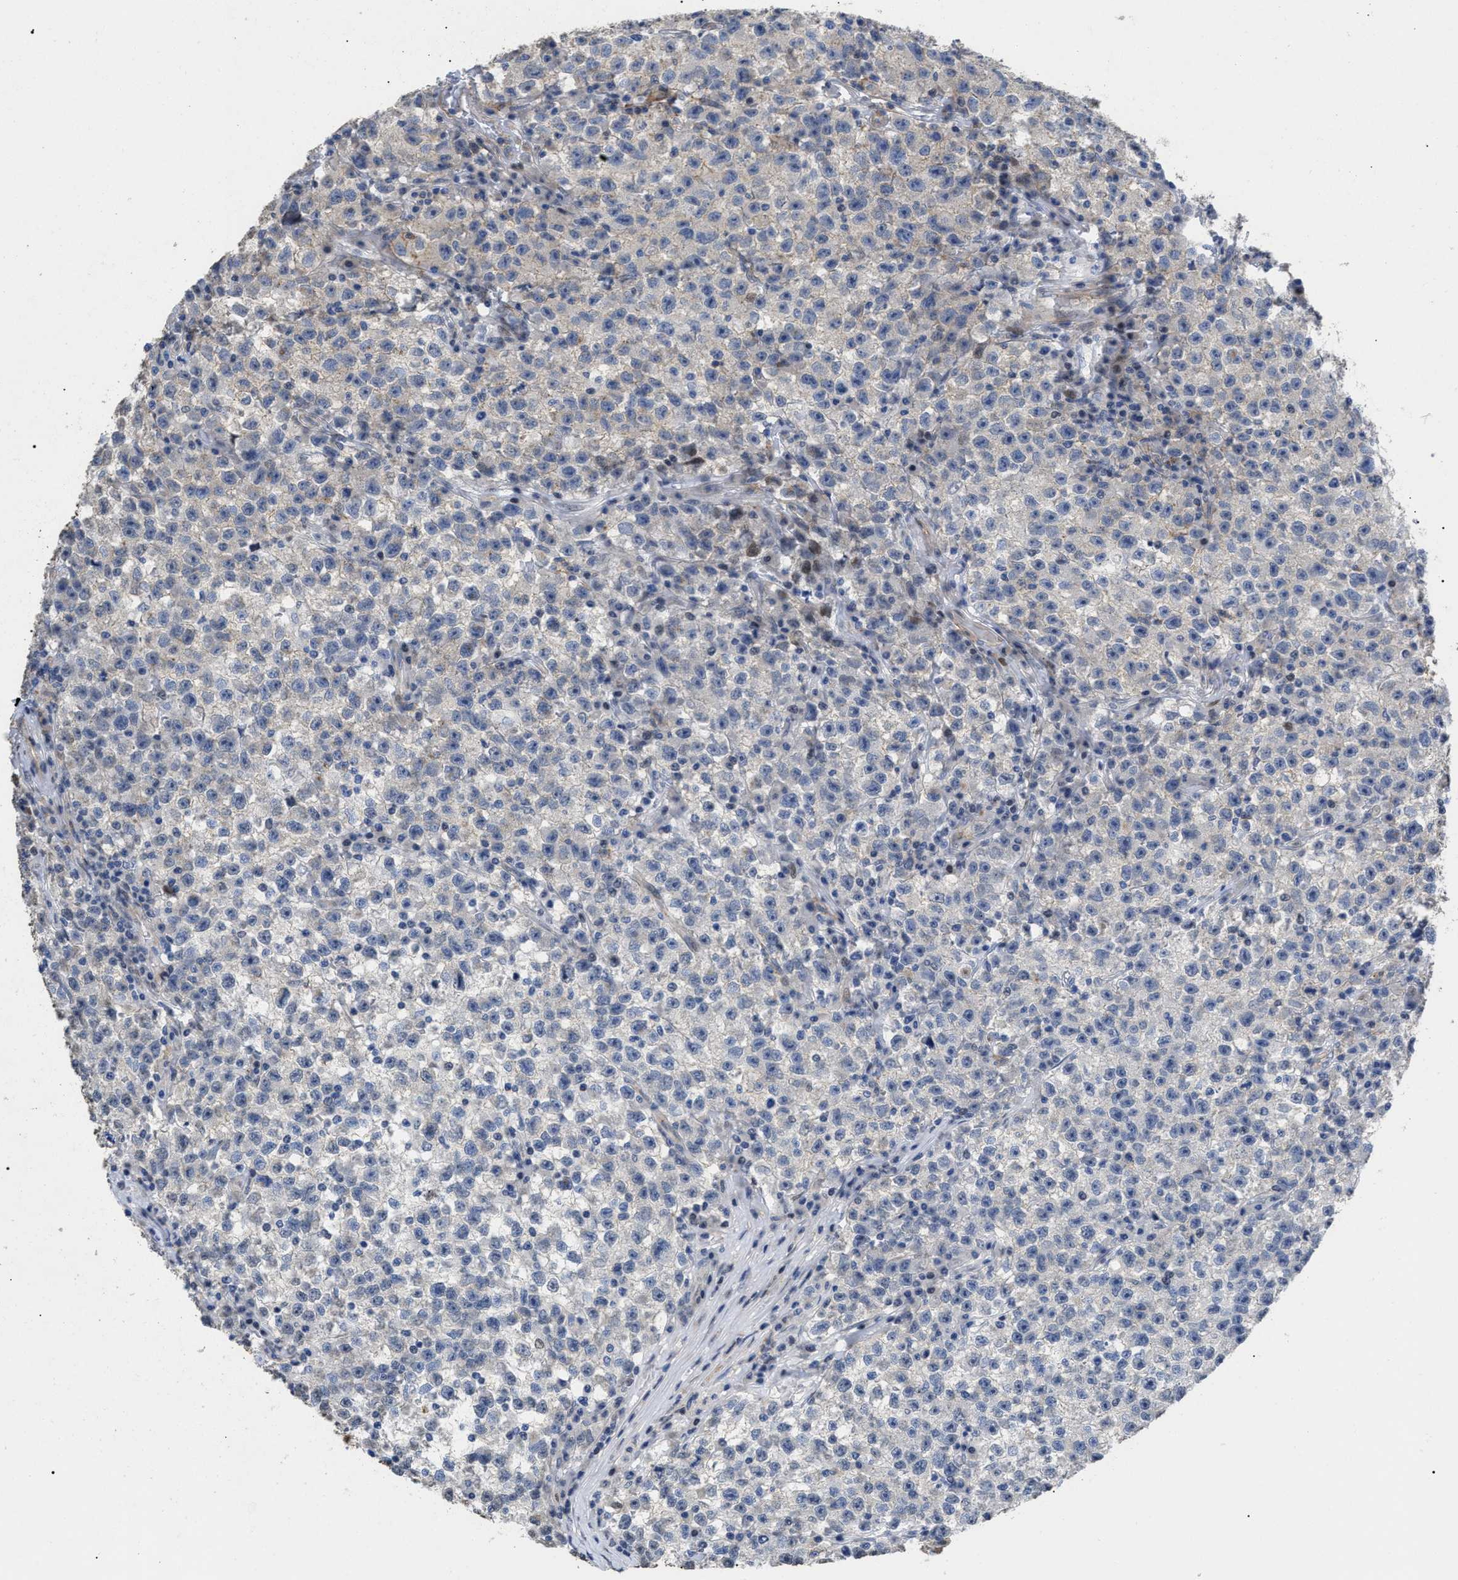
{"staining": {"intensity": "weak", "quantity": "<25%", "location": "cytoplasmic/membranous"}, "tissue": "testis cancer", "cell_type": "Tumor cells", "image_type": "cancer", "snomed": [{"axis": "morphology", "description": "Seminoma, NOS"}, {"axis": "topography", "description": "Testis"}], "caption": "Testis seminoma stained for a protein using immunohistochemistry (IHC) shows no expression tumor cells.", "gene": "SFXN5", "patient": {"sex": "male", "age": 22}}